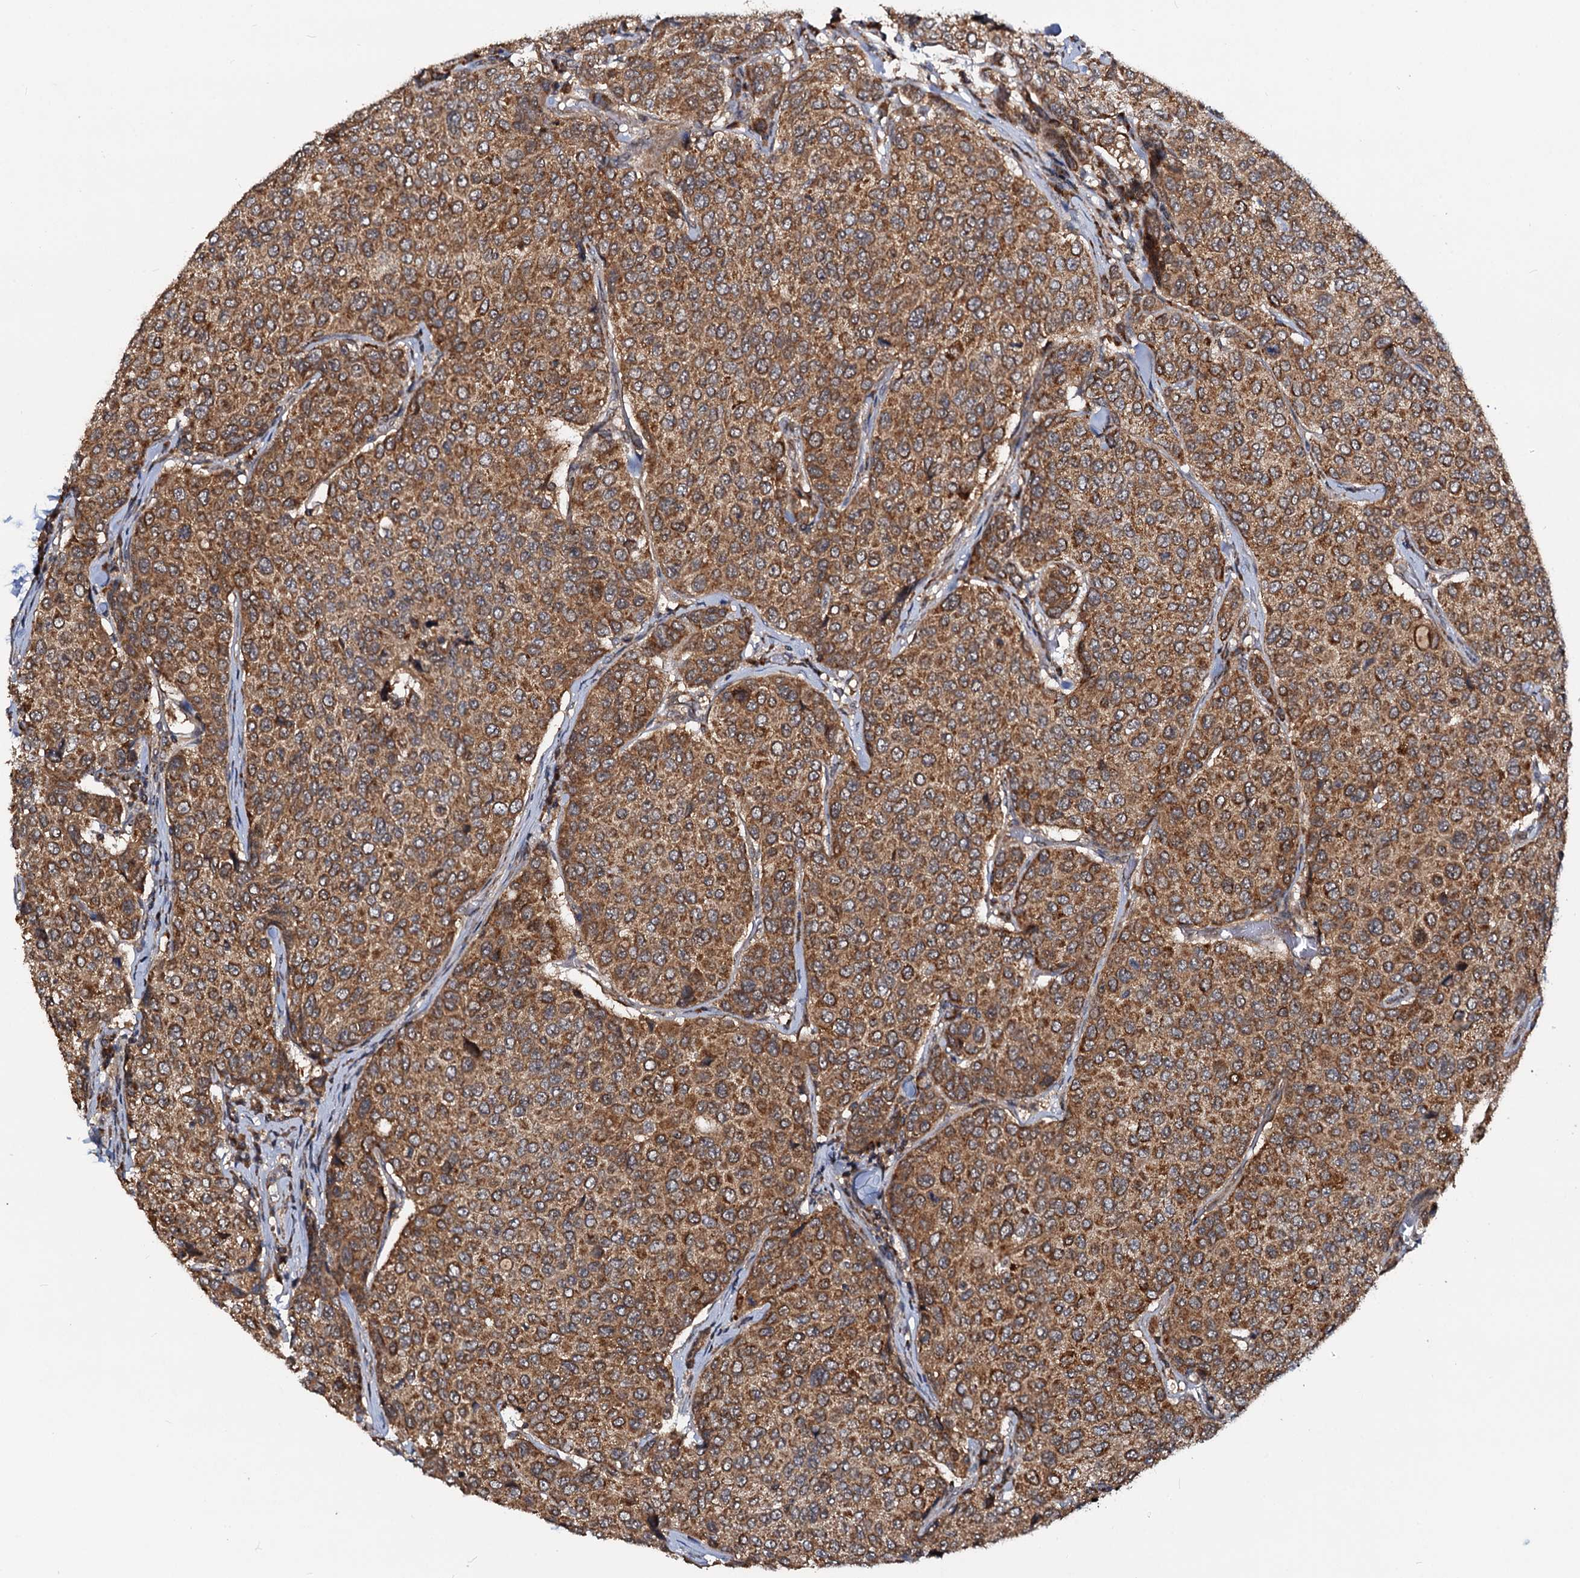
{"staining": {"intensity": "strong", "quantity": ">75%", "location": "cytoplasmic/membranous"}, "tissue": "breast cancer", "cell_type": "Tumor cells", "image_type": "cancer", "snomed": [{"axis": "morphology", "description": "Duct carcinoma"}, {"axis": "topography", "description": "Breast"}], "caption": "Immunohistochemical staining of human breast infiltrating ductal carcinoma exhibits high levels of strong cytoplasmic/membranous protein staining in approximately >75% of tumor cells.", "gene": "CEP76", "patient": {"sex": "female", "age": 55}}